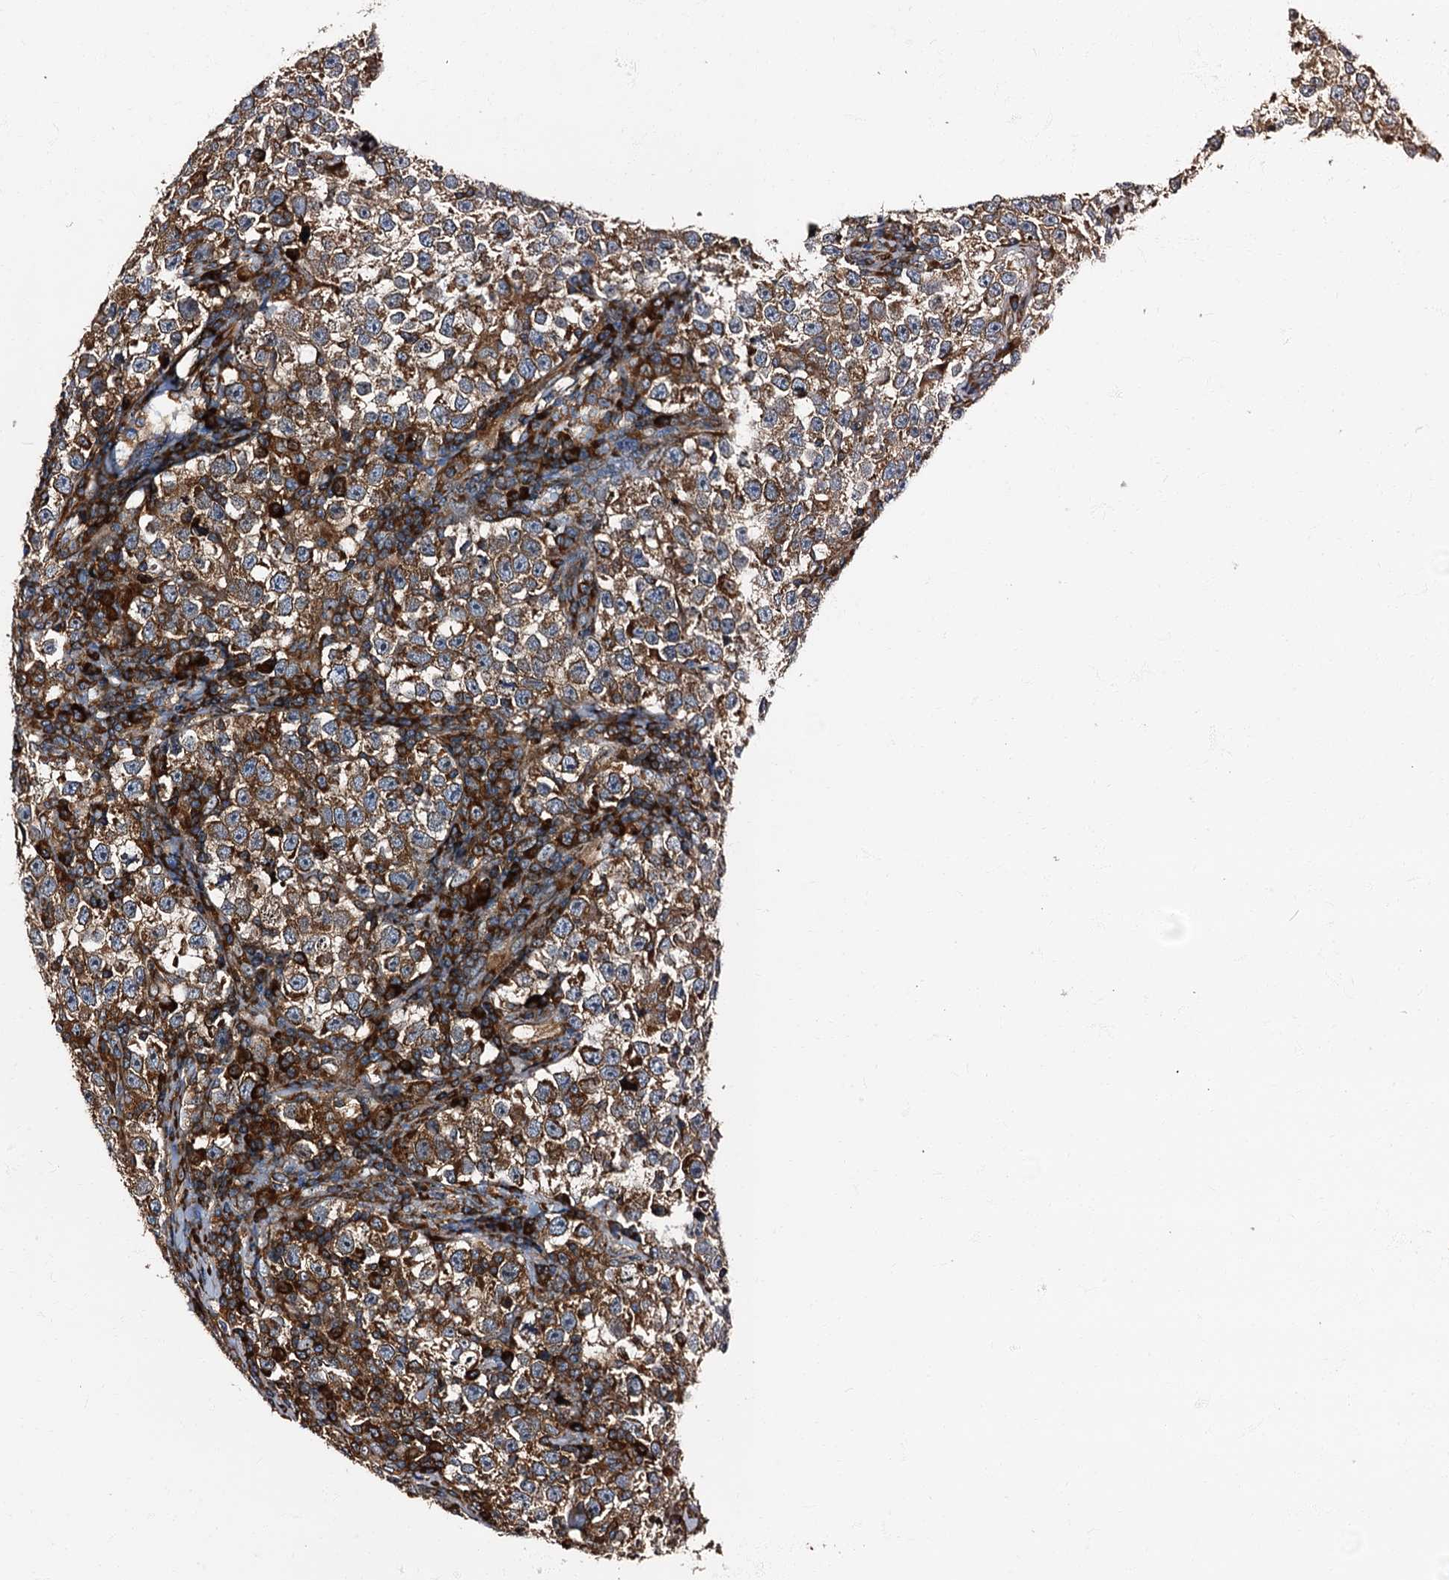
{"staining": {"intensity": "moderate", "quantity": ">75%", "location": "cytoplasmic/membranous"}, "tissue": "testis cancer", "cell_type": "Tumor cells", "image_type": "cancer", "snomed": [{"axis": "morphology", "description": "Normal tissue, NOS"}, {"axis": "morphology", "description": "Seminoma, NOS"}, {"axis": "topography", "description": "Testis"}], "caption": "Human seminoma (testis) stained with a protein marker shows moderate staining in tumor cells.", "gene": "ATP2C1", "patient": {"sex": "male", "age": 43}}